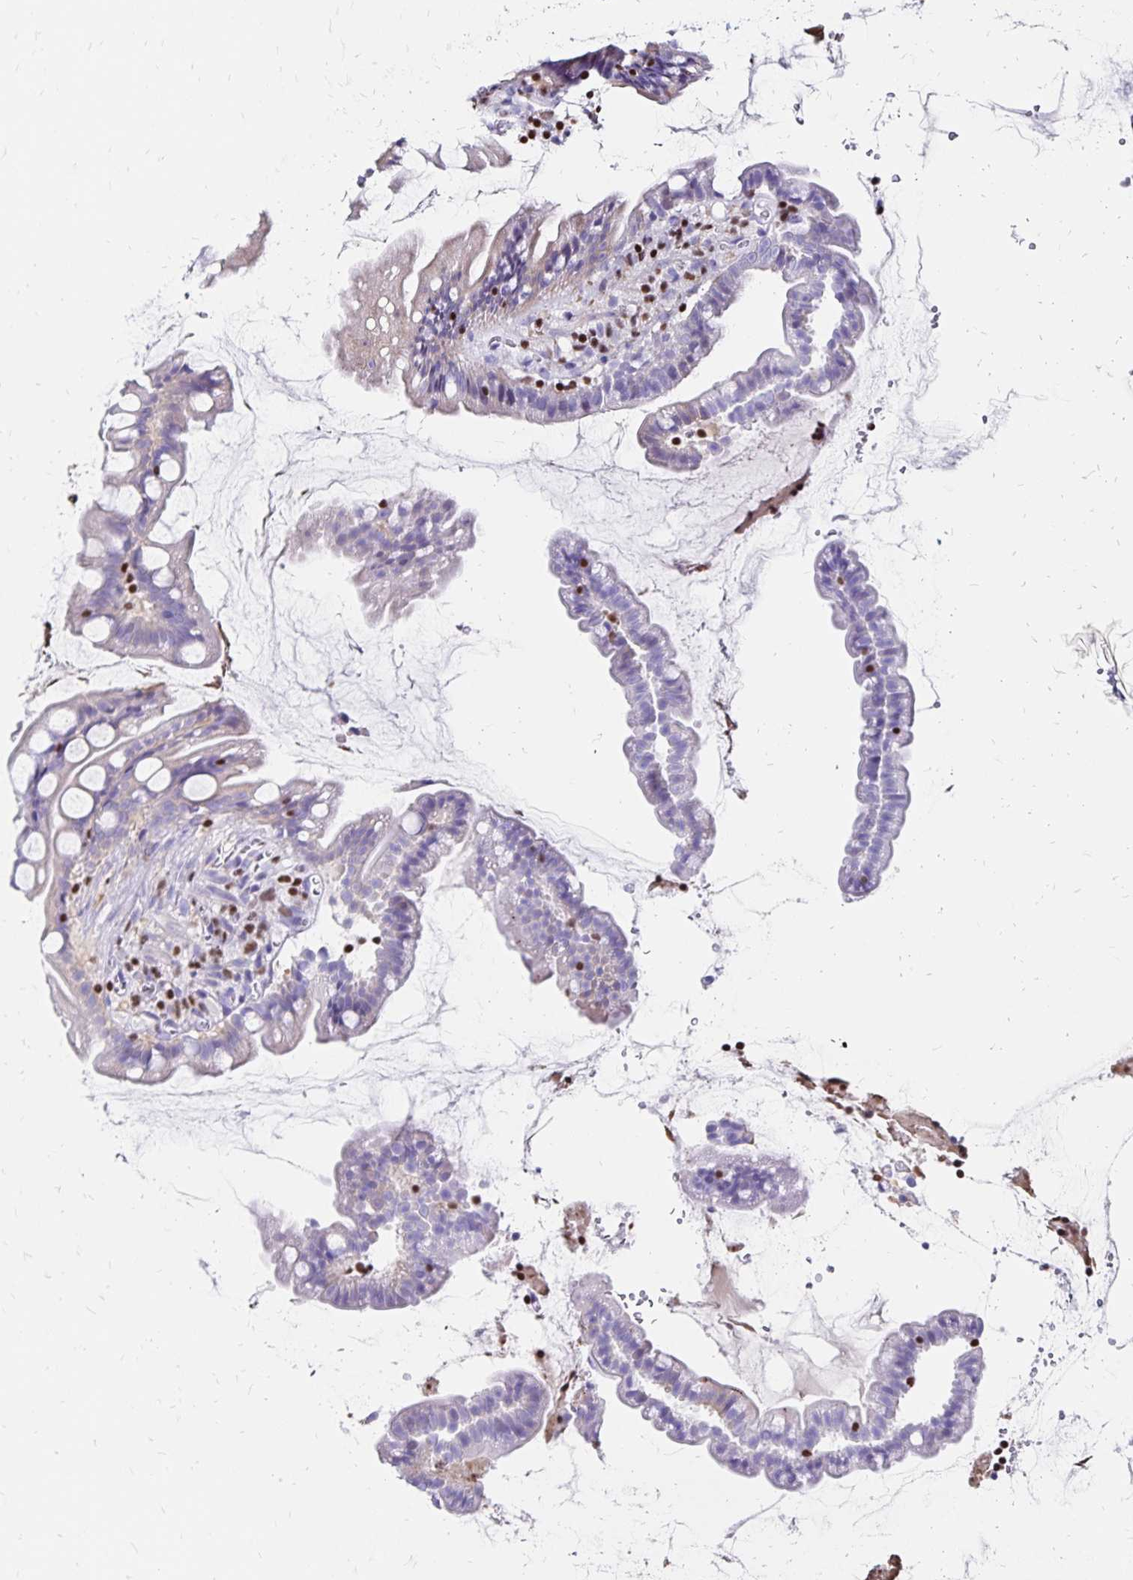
{"staining": {"intensity": "negative", "quantity": "none", "location": "none"}, "tissue": "small intestine", "cell_type": "Glandular cells", "image_type": "normal", "snomed": [{"axis": "morphology", "description": "Normal tissue, NOS"}, {"axis": "topography", "description": "Small intestine"}], "caption": "Small intestine stained for a protein using immunohistochemistry (IHC) demonstrates no staining glandular cells.", "gene": "IKZF1", "patient": {"sex": "male", "age": 70}}